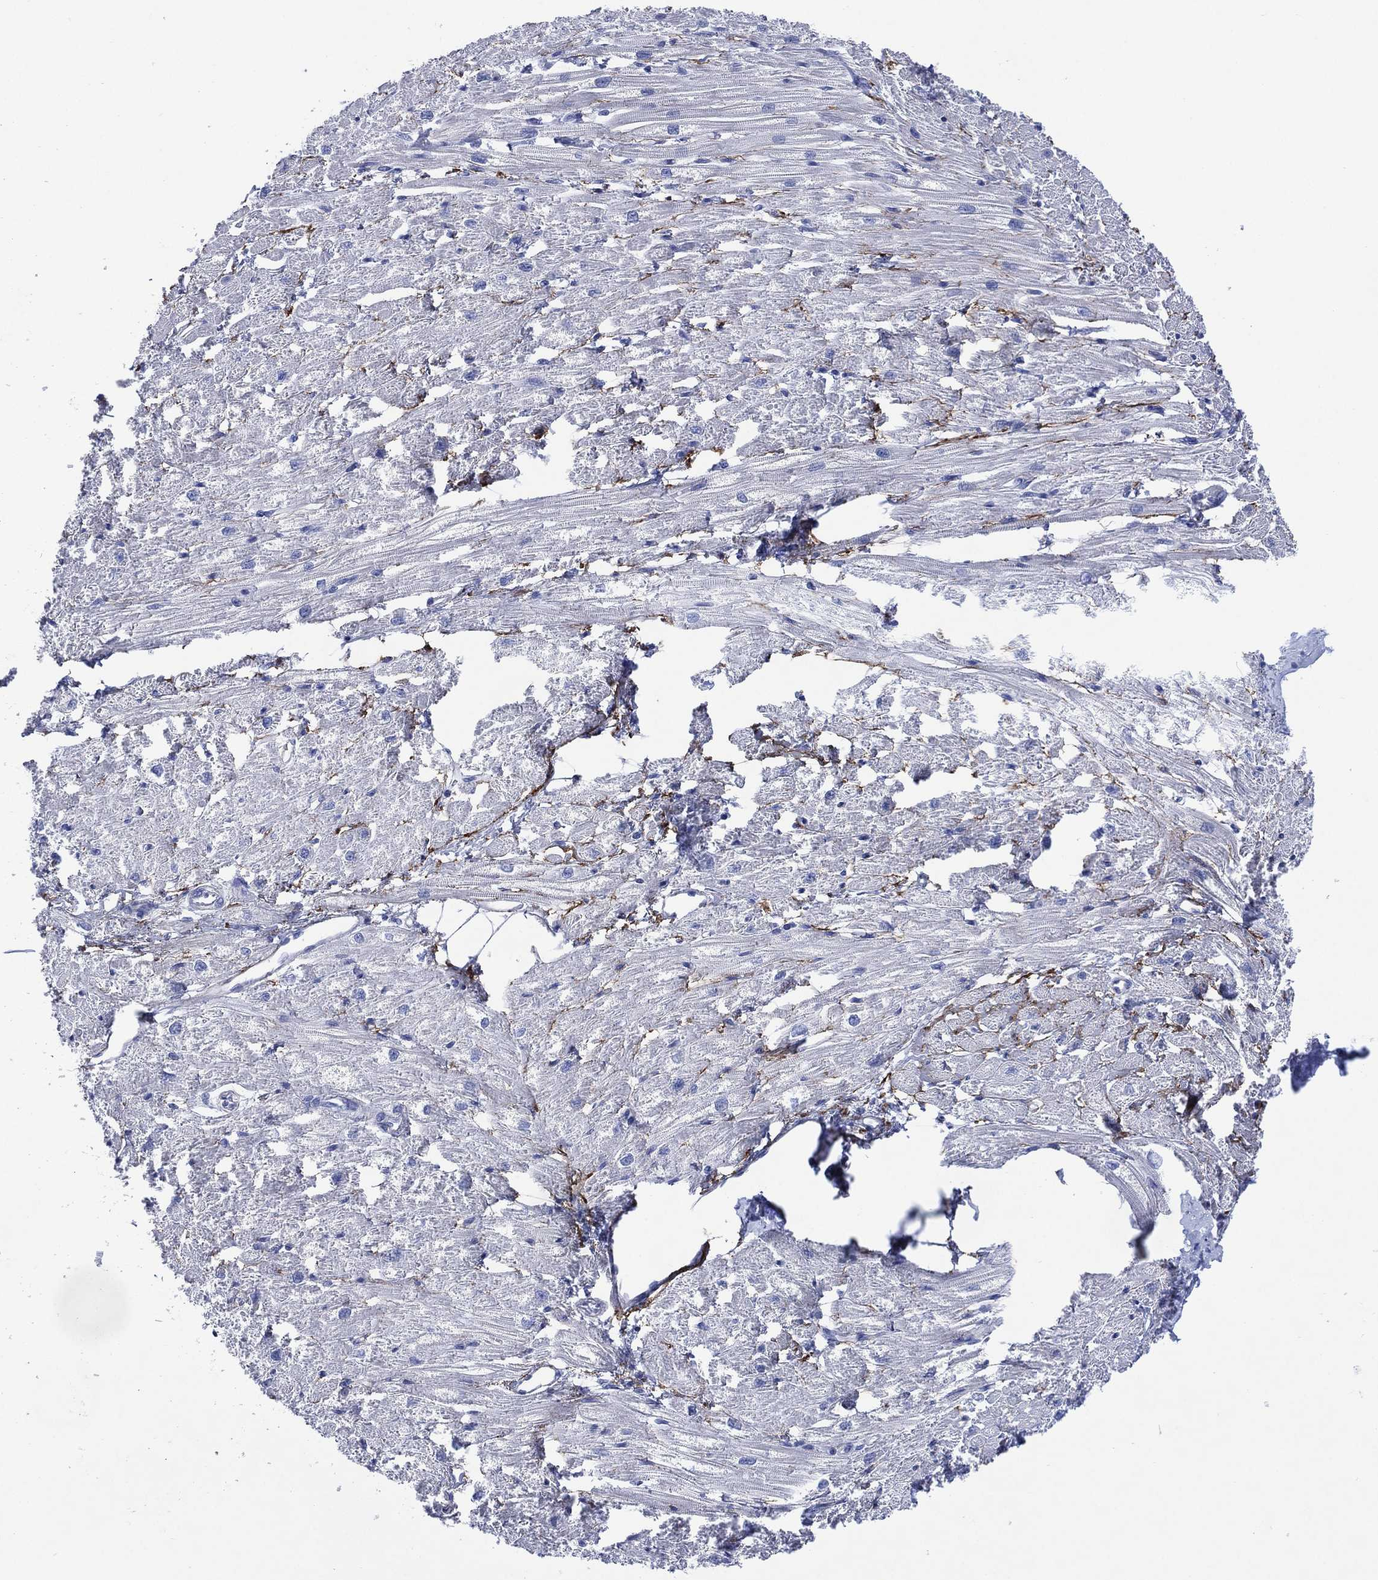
{"staining": {"intensity": "negative", "quantity": "none", "location": "none"}, "tissue": "heart muscle", "cell_type": "Cardiomyocytes", "image_type": "normal", "snomed": [{"axis": "morphology", "description": "Normal tissue, NOS"}, {"axis": "topography", "description": "Heart"}], "caption": "IHC micrograph of normal heart muscle: heart muscle stained with DAB (3,3'-diaminobenzidine) displays no significant protein staining in cardiomyocytes. (Immunohistochemistry (ihc), brightfield microscopy, high magnification).", "gene": "SHCBP1L", "patient": {"sex": "male", "age": 57}}